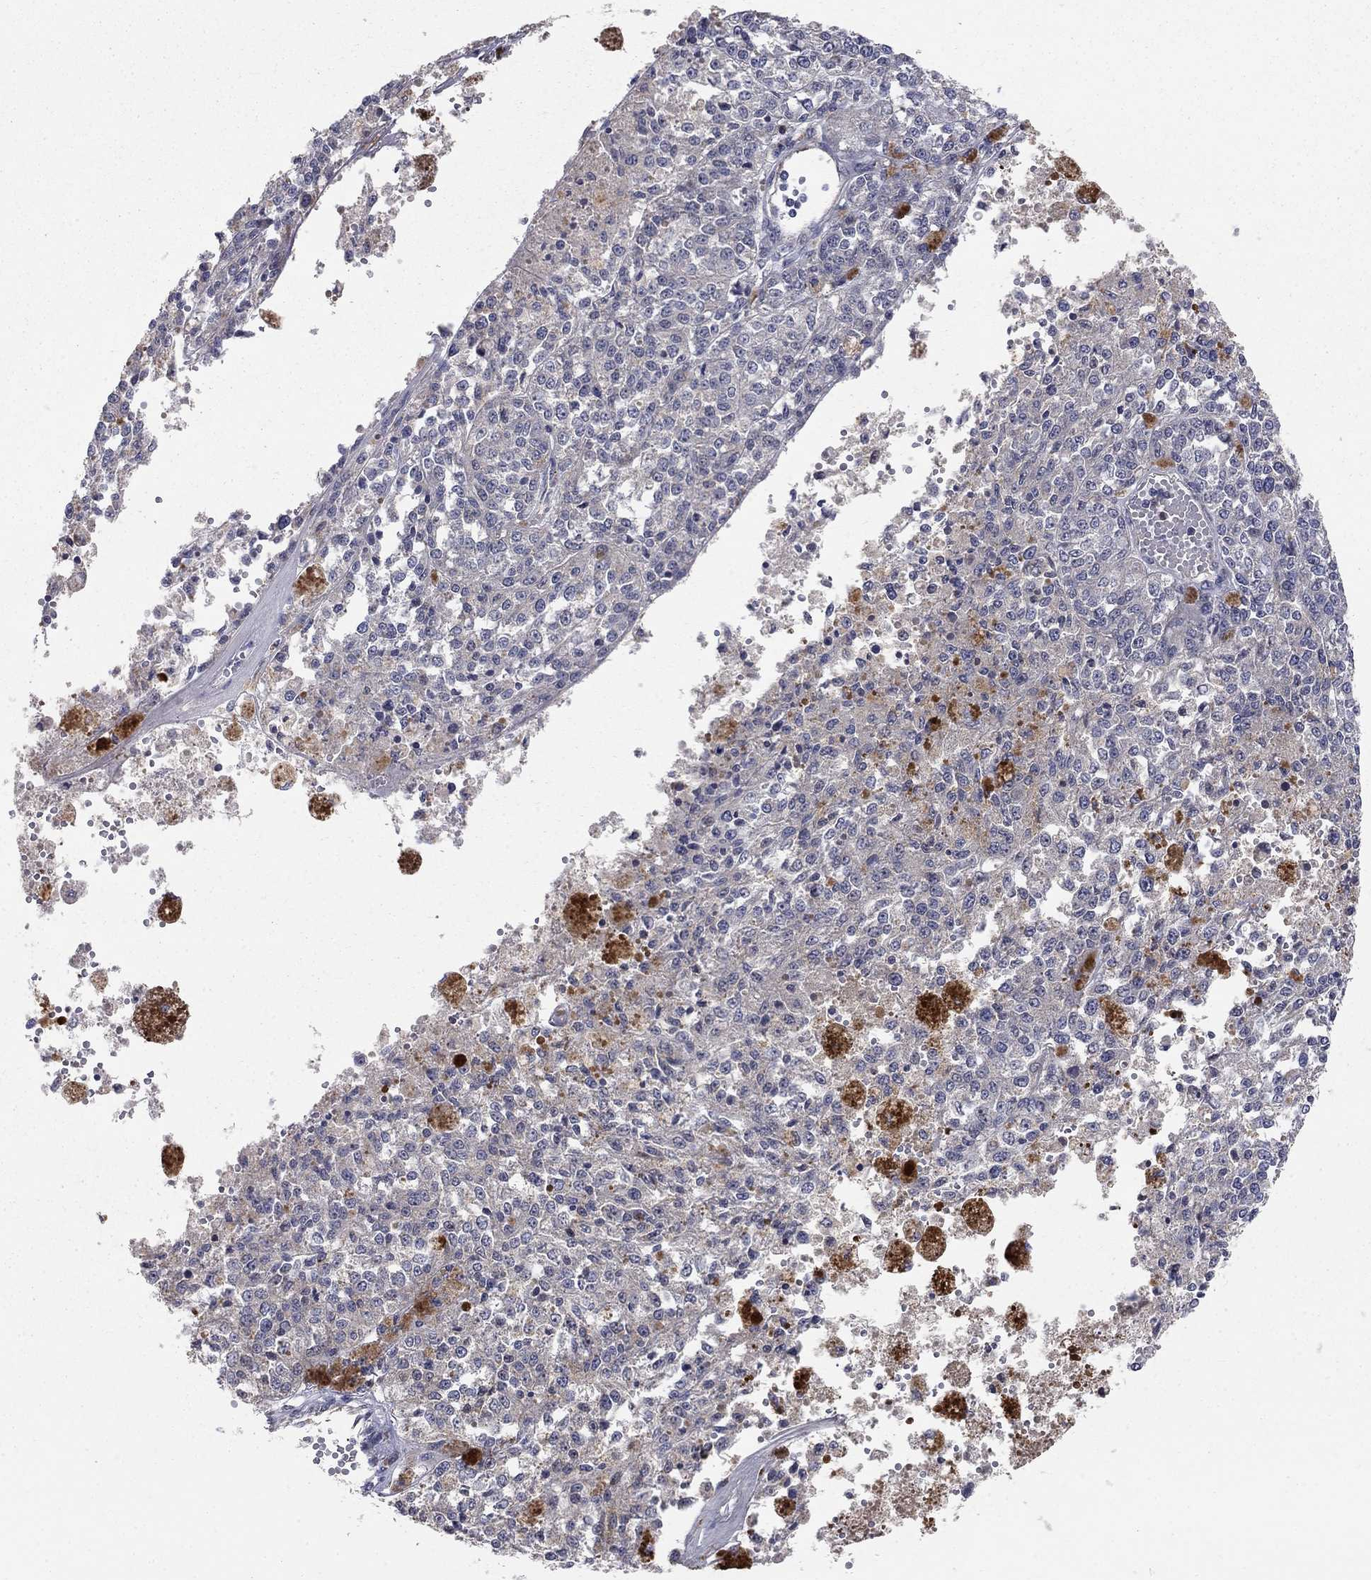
{"staining": {"intensity": "negative", "quantity": "none", "location": "none"}, "tissue": "melanoma", "cell_type": "Tumor cells", "image_type": "cancer", "snomed": [{"axis": "morphology", "description": "Malignant melanoma, Metastatic site"}, {"axis": "topography", "description": "Lymph node"}], "caption": "Micrograph shows no significant protein staining in tumor cells of melanoma.", "gene": "MSRA", "patient": {"sex": "female", "age": 64}}